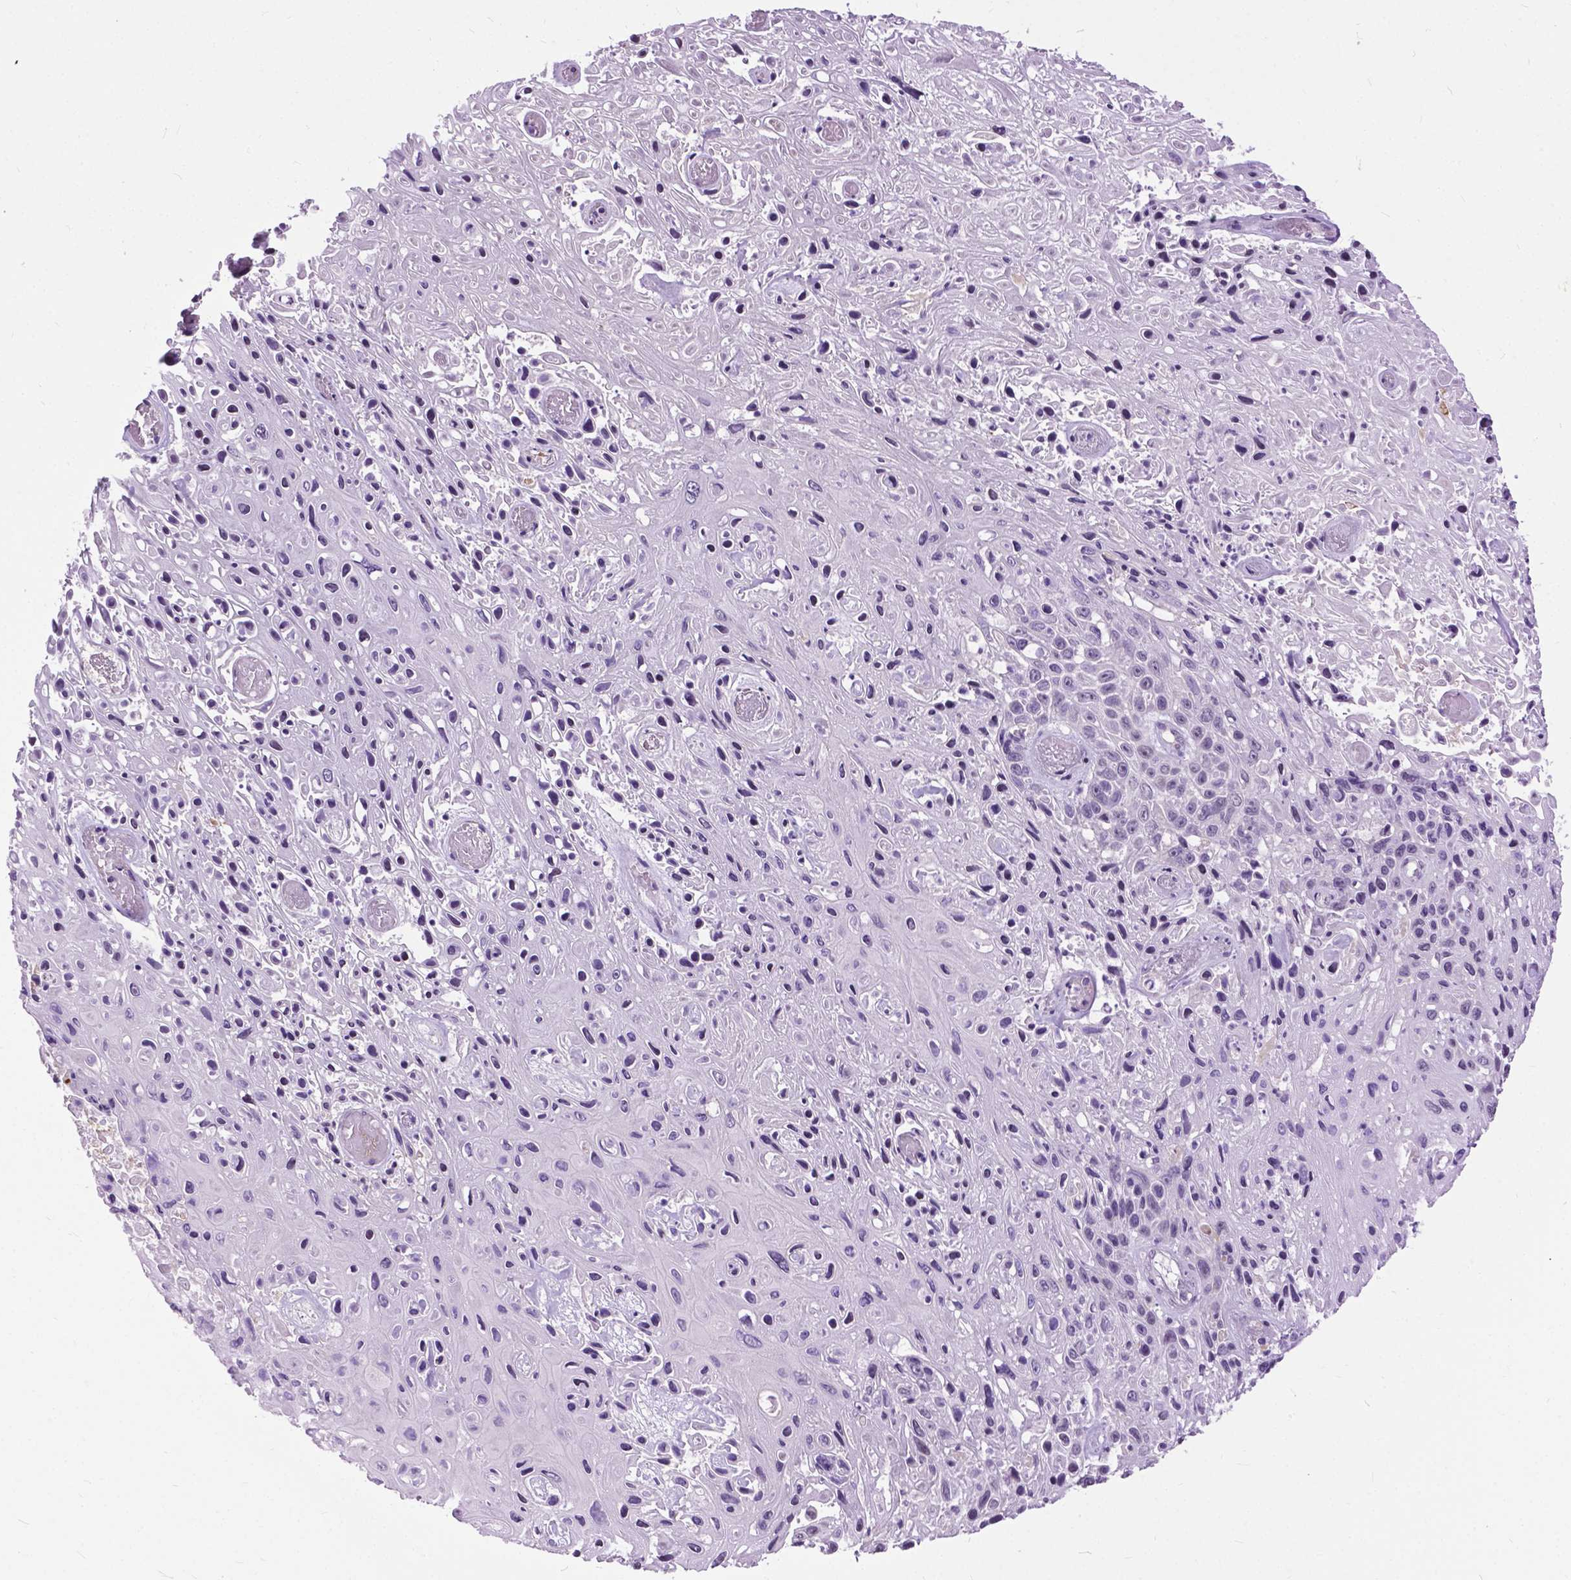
{"staining": {"intensity": "negative", "quantity": "none", "location": "none"}, "tissue": "skin cancer", "cell_type": "Tumor cells", "image_type": "cancer", "snomed": [{"axis": "morphology", "description": "Squamous cell carcinoma, NOS"}, {"axis": "topography", "description": "Skin"}], "caption": "DAB (3,3'-diaminobenzidine) immunohistochemical staining of skin squamous cell carcinoma reveals no significant expression in tumor cells.", "gene": "GPR37L1", "patient": {"sex": "male", "age": 82}}